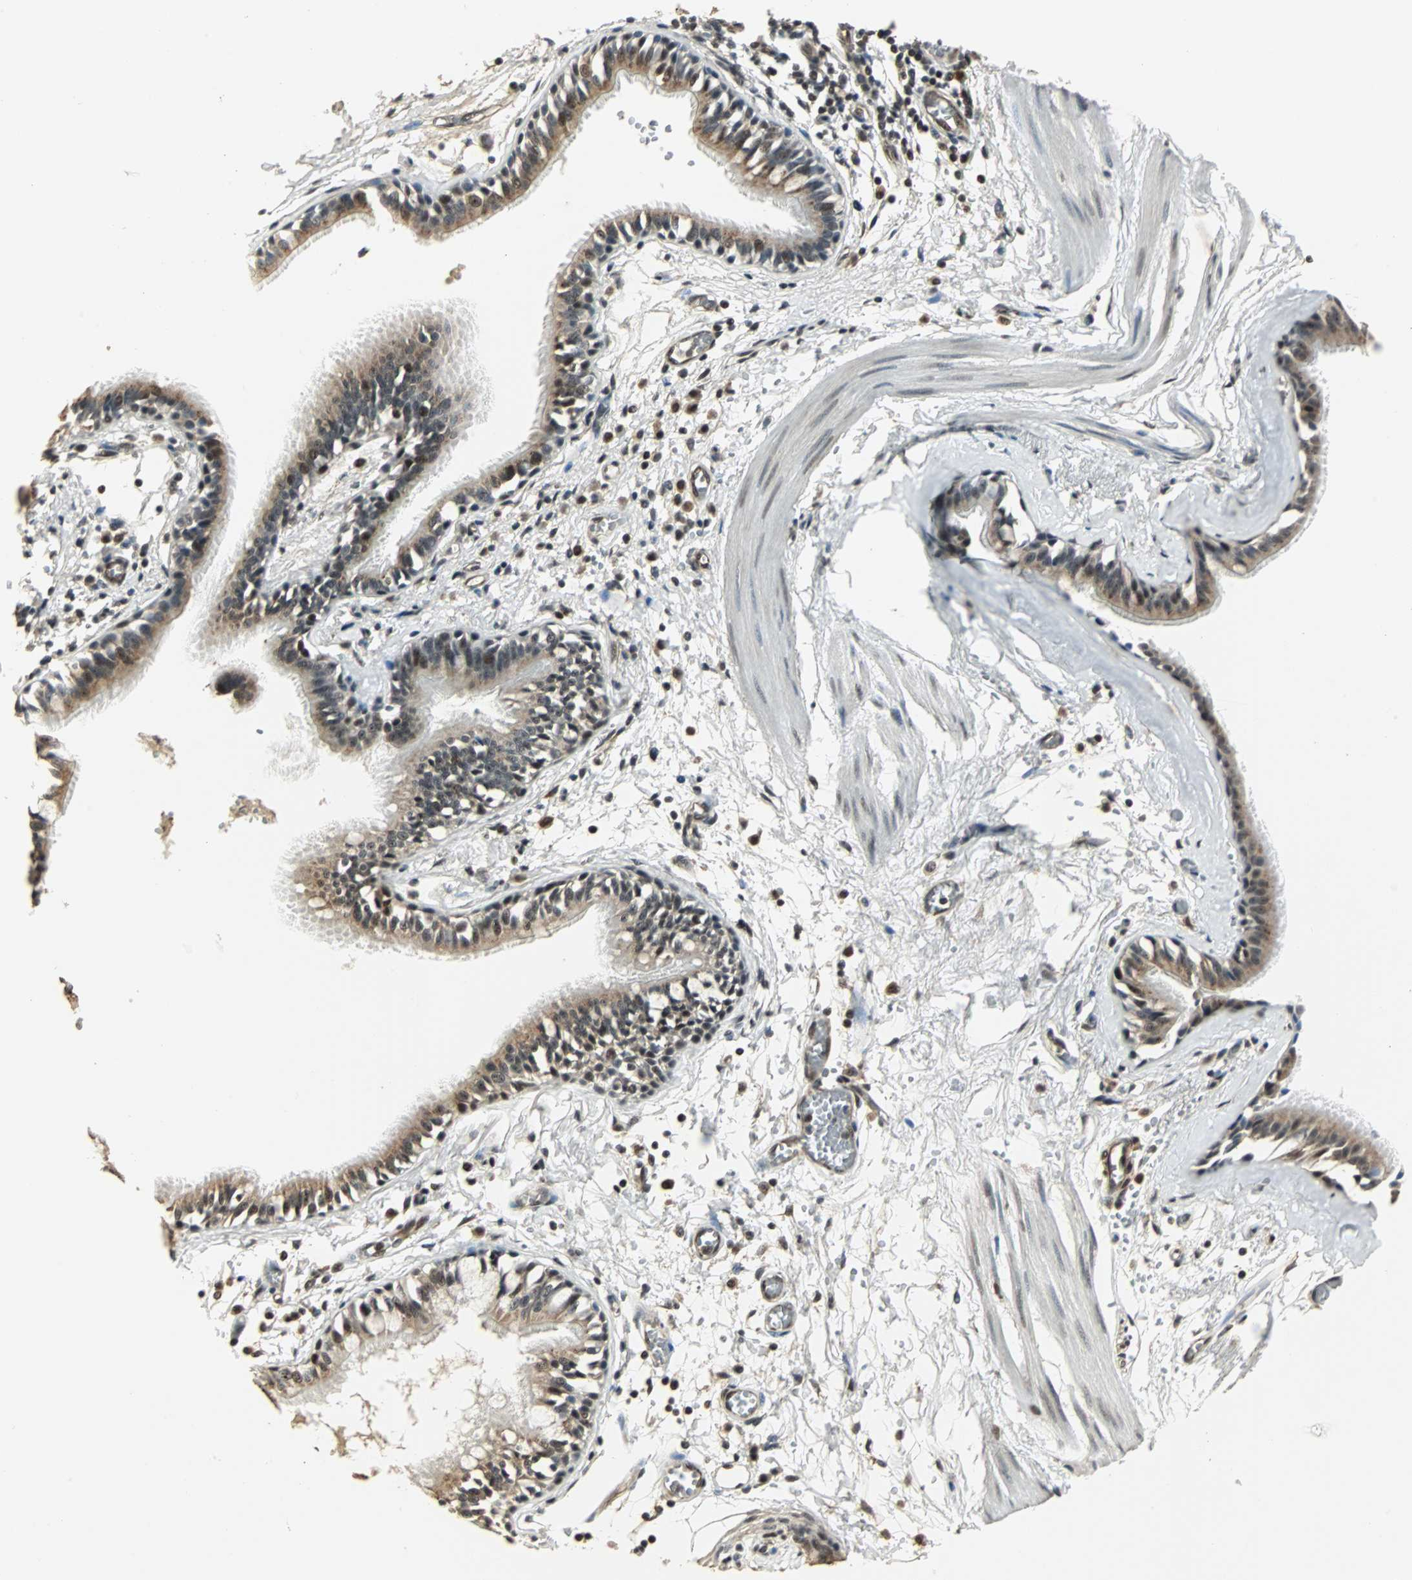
{"staining": {"intensity": "moderate", "quantity": ">75%", "location": "nuclear"}, "tissue": "bronchus", "cell_type": "Respiratory epithelial cells", "image_type": "normal", "snomed": [{"axis": "morphology", "description": "Normal tissue, NOS"}, {"axis": "topography", "description": "Bronchus"}, {"axis": "topography", "description": "Lung"}], "caption": "The histopathology image demonstrates a brown stain indicating the presence of a protein in the nuclear of respiratory epithelial cells in bronchus. Ihc stains the protein of interest in brown and the nuclei are stained blue.", "gene": "MED4", "patient": {"sex": "female", "age": 56}}